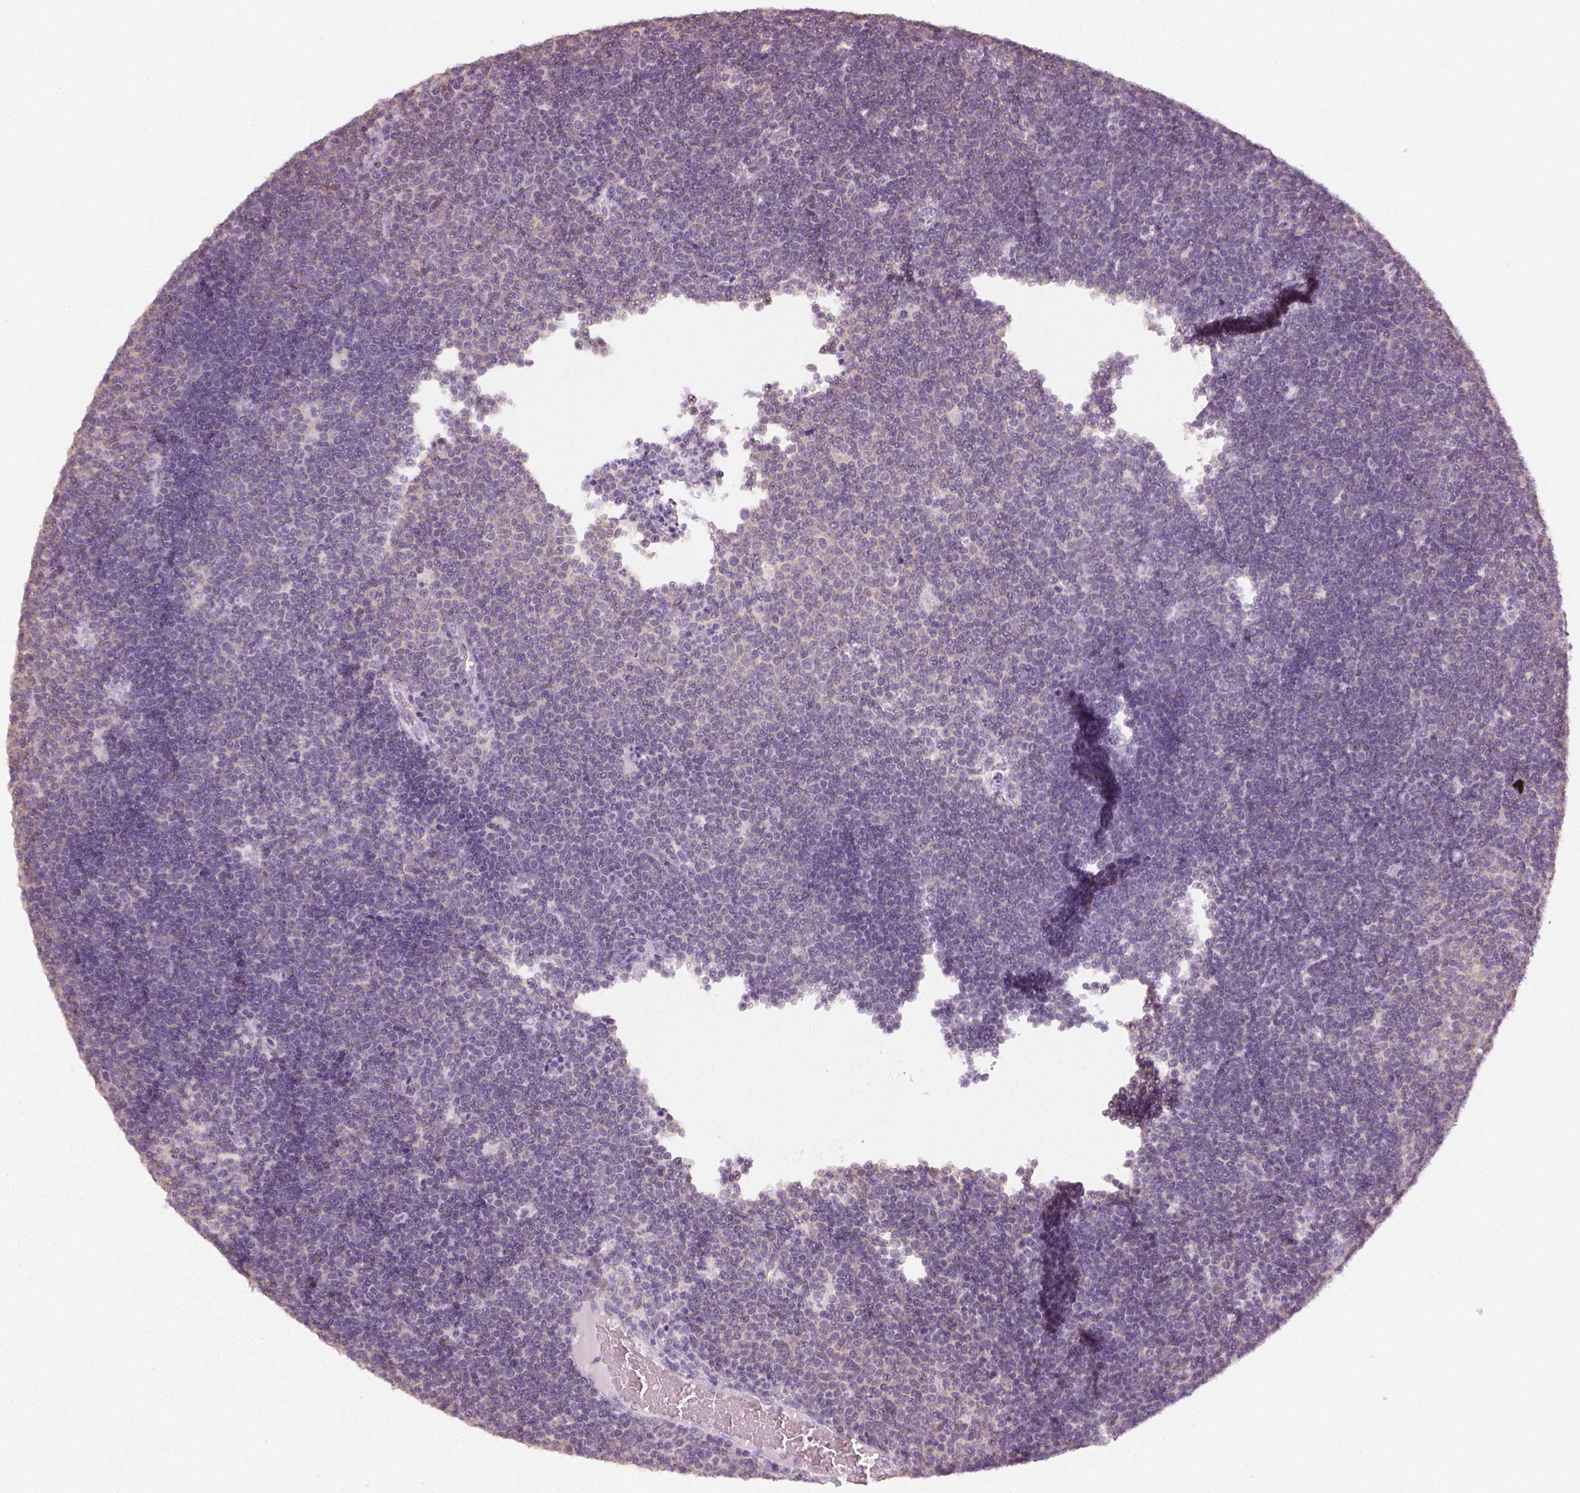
{"staining": {"intensity": "negative", "quantity": "none", "location": "none"}, "tissue": "lymphoma", "cell_type": "Tumor cells", "image_type": "cancer", "snomed": [{"axis": "morphology", "description": "Malignant lymphoma, non-Hodgkin's type, Low grade"}, {"axis": "topography", "description": "Brain"}], "caption": "The photomicrograph displays no staining of tumor cells in lymphoma.", "gene": "EPHB1", "patient": {"sex": "female", "age": 66}}